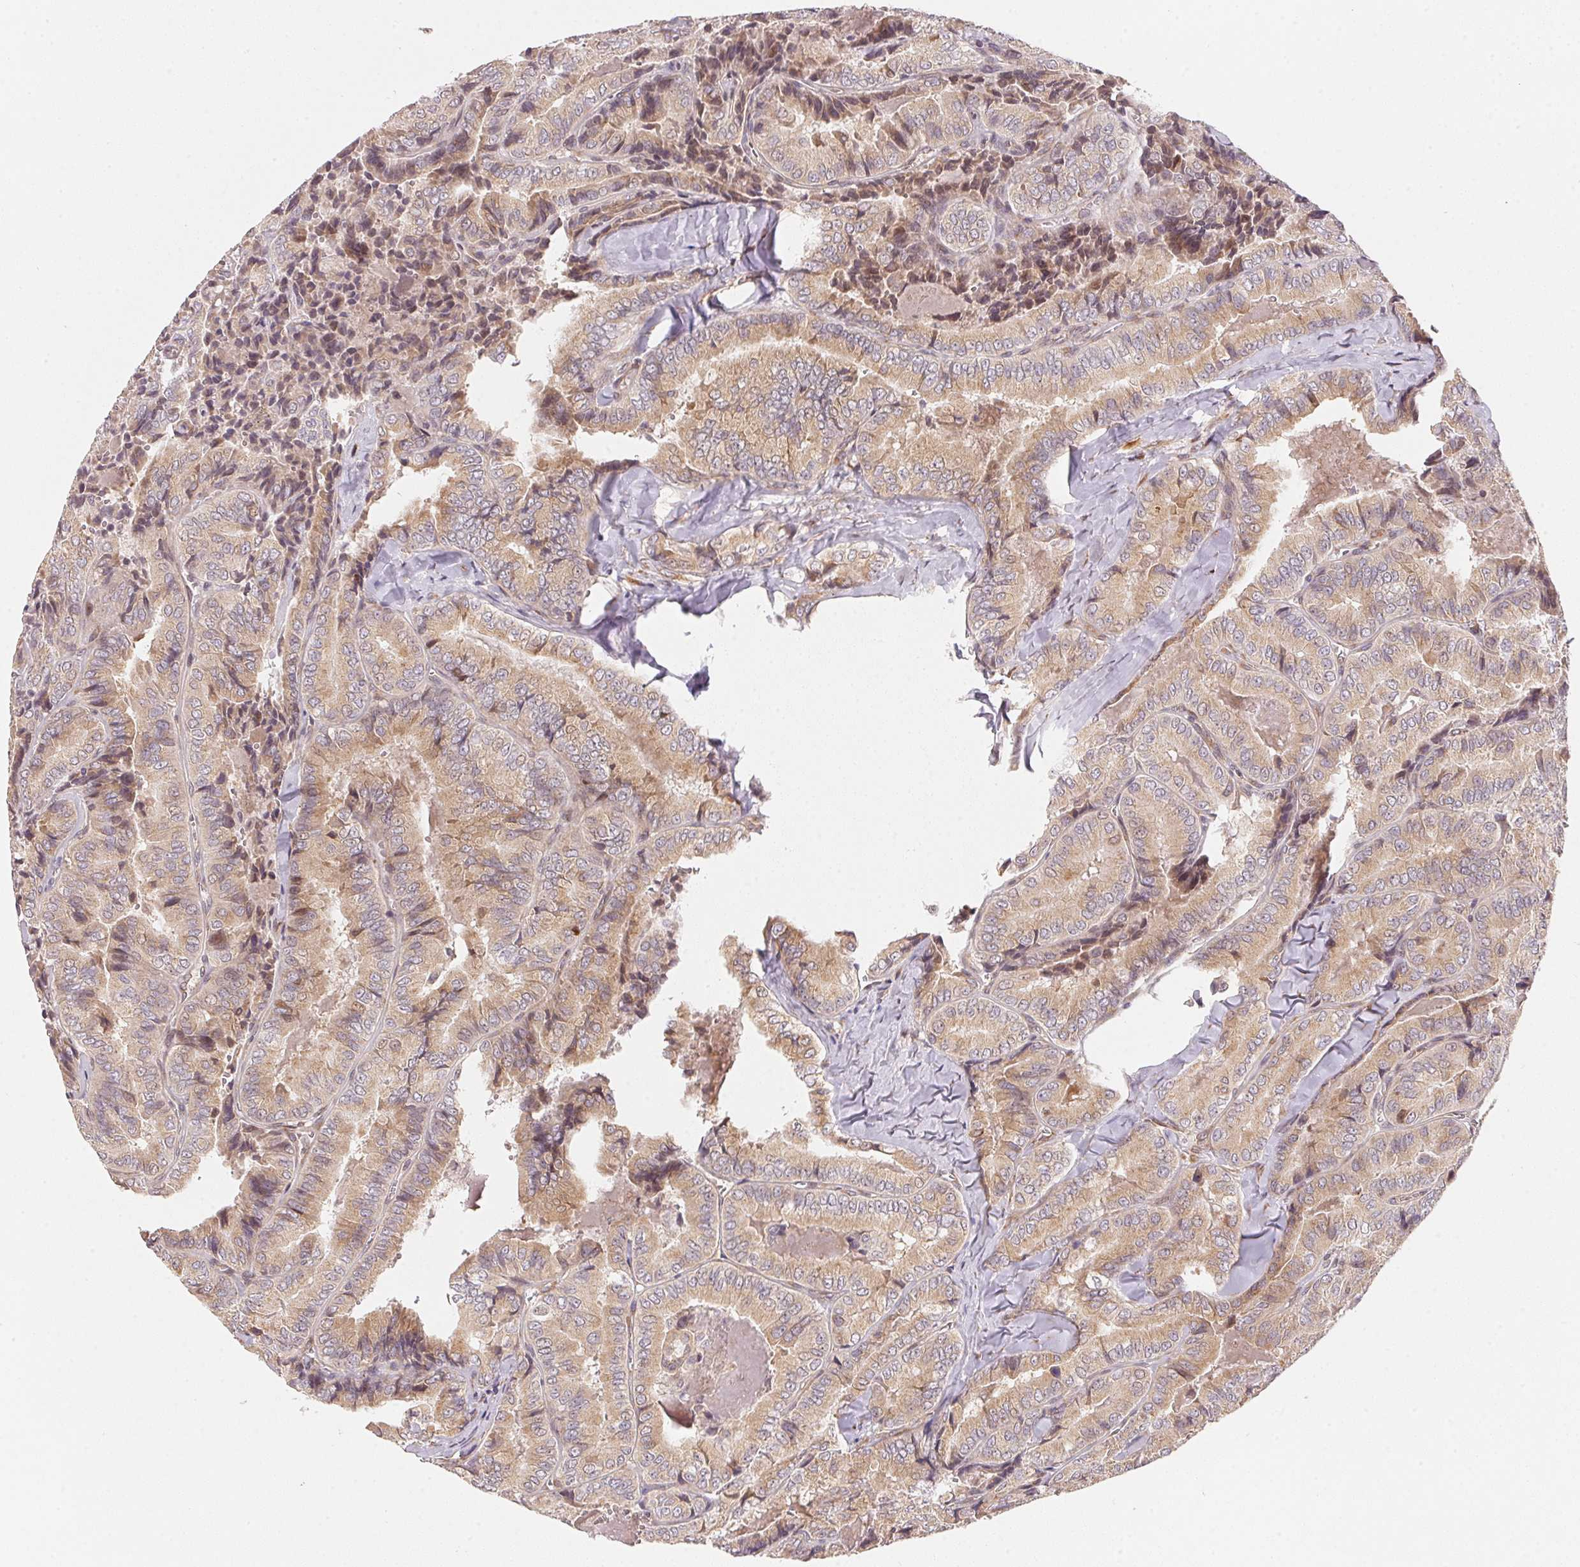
{"staining": {"intensity": "weak", "quantity": ">75%", "location": "cytoplasmic/membranous"}, "tissue": "thyroid cancer", "cell_type": "Tumor cells", "image_type": "cancer", "snomed": [{"axis": "morphology", "description": "Papillary adenocarcinoma, NOS"}, {"axis": "topography", "description": "Thyroid gland"}], "caption": "A photomicrograph showing weak cytoplasmic/membranous expression in approximately >75% of tumor cells in papillary adenocarcinoma (thyroid), as visualized by brown immunohistochemical staining.", "gene": "EI24", "patient": {"sex": "female", "age": 75}}